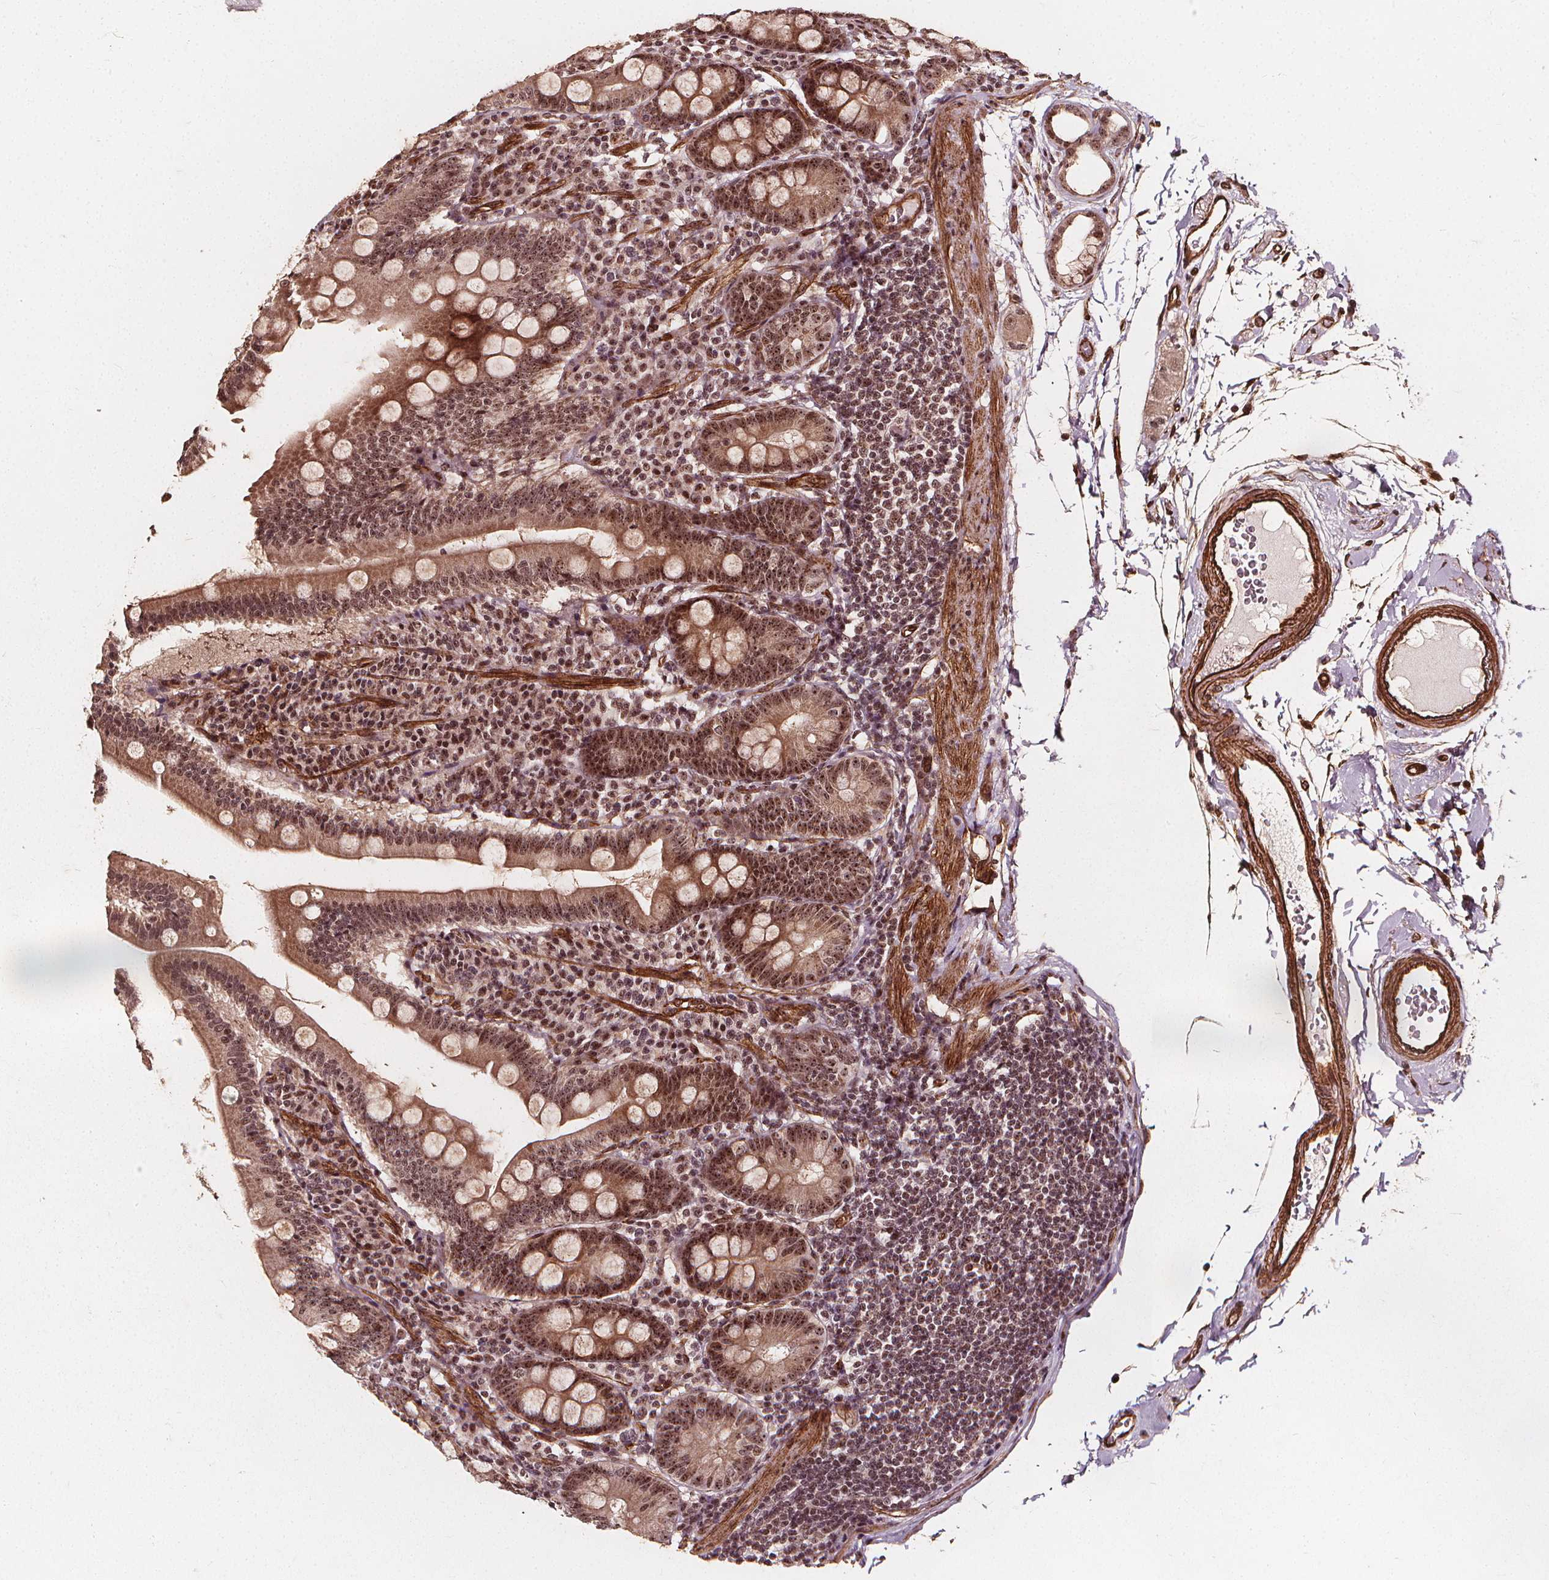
{"staining": {"intensity": "moderate", "quantity": ">75%", "location": "cytoplasmic/membranous,nuclear"}, "tissue": "duodenum", "cell_type": "Glandular cells", "image_type": "normal", "snomed": [{"axis": "morphology", "description": "Normal tissue, NOS"}, {"axis": "topography", "description": "Duodenum"}], "caption": "Protein staining displays moderate cytoplasmic/membranous,nuclear positivity in about >75% of glandular cells in unremarkable duodenum.", "gene": "EXOSC9", "patient": {"sex": "female", "age": 67}}